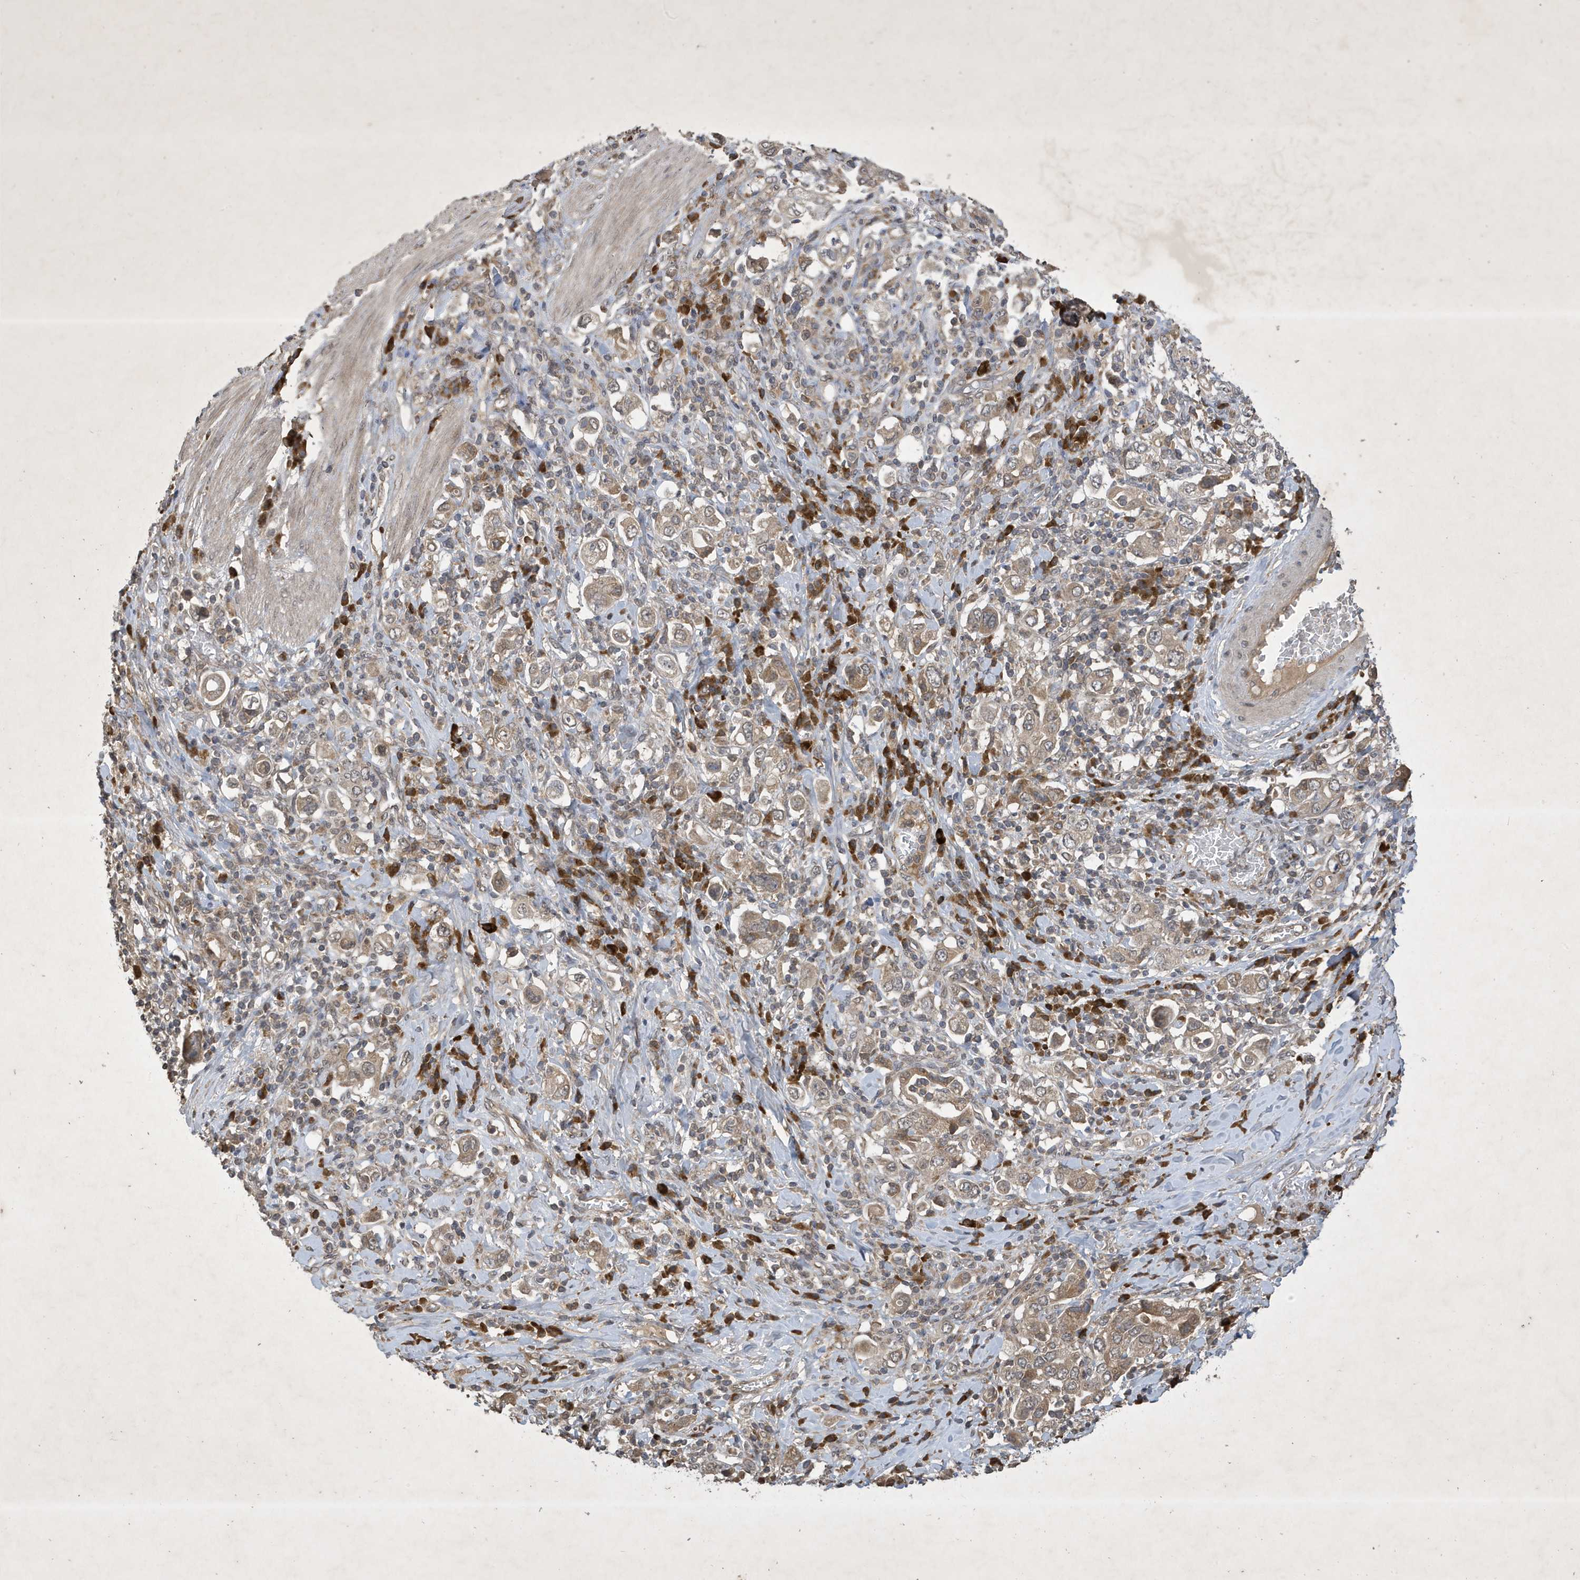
{"staining": {"intensity": "weak", "quantity": ">75%", "location": "cytoplasmic/membranous"}, "tissue": "stomach cancer", "cell_type": "Tumor cells", "image_type": "cancer", "snomed": [{"axis": "morphology", "description": "Adenocarcinoma, NOS"}, {"axis": "topography", "description": "Stomach, upper"}], "caption": "Adenocarcinoma (stomach) tissue demonstrates weak cytoplasmic/membranous staining in approximately >75% of tumor cells", "gene": "STX10", "patient": {"sex": "male", "age": 62}}